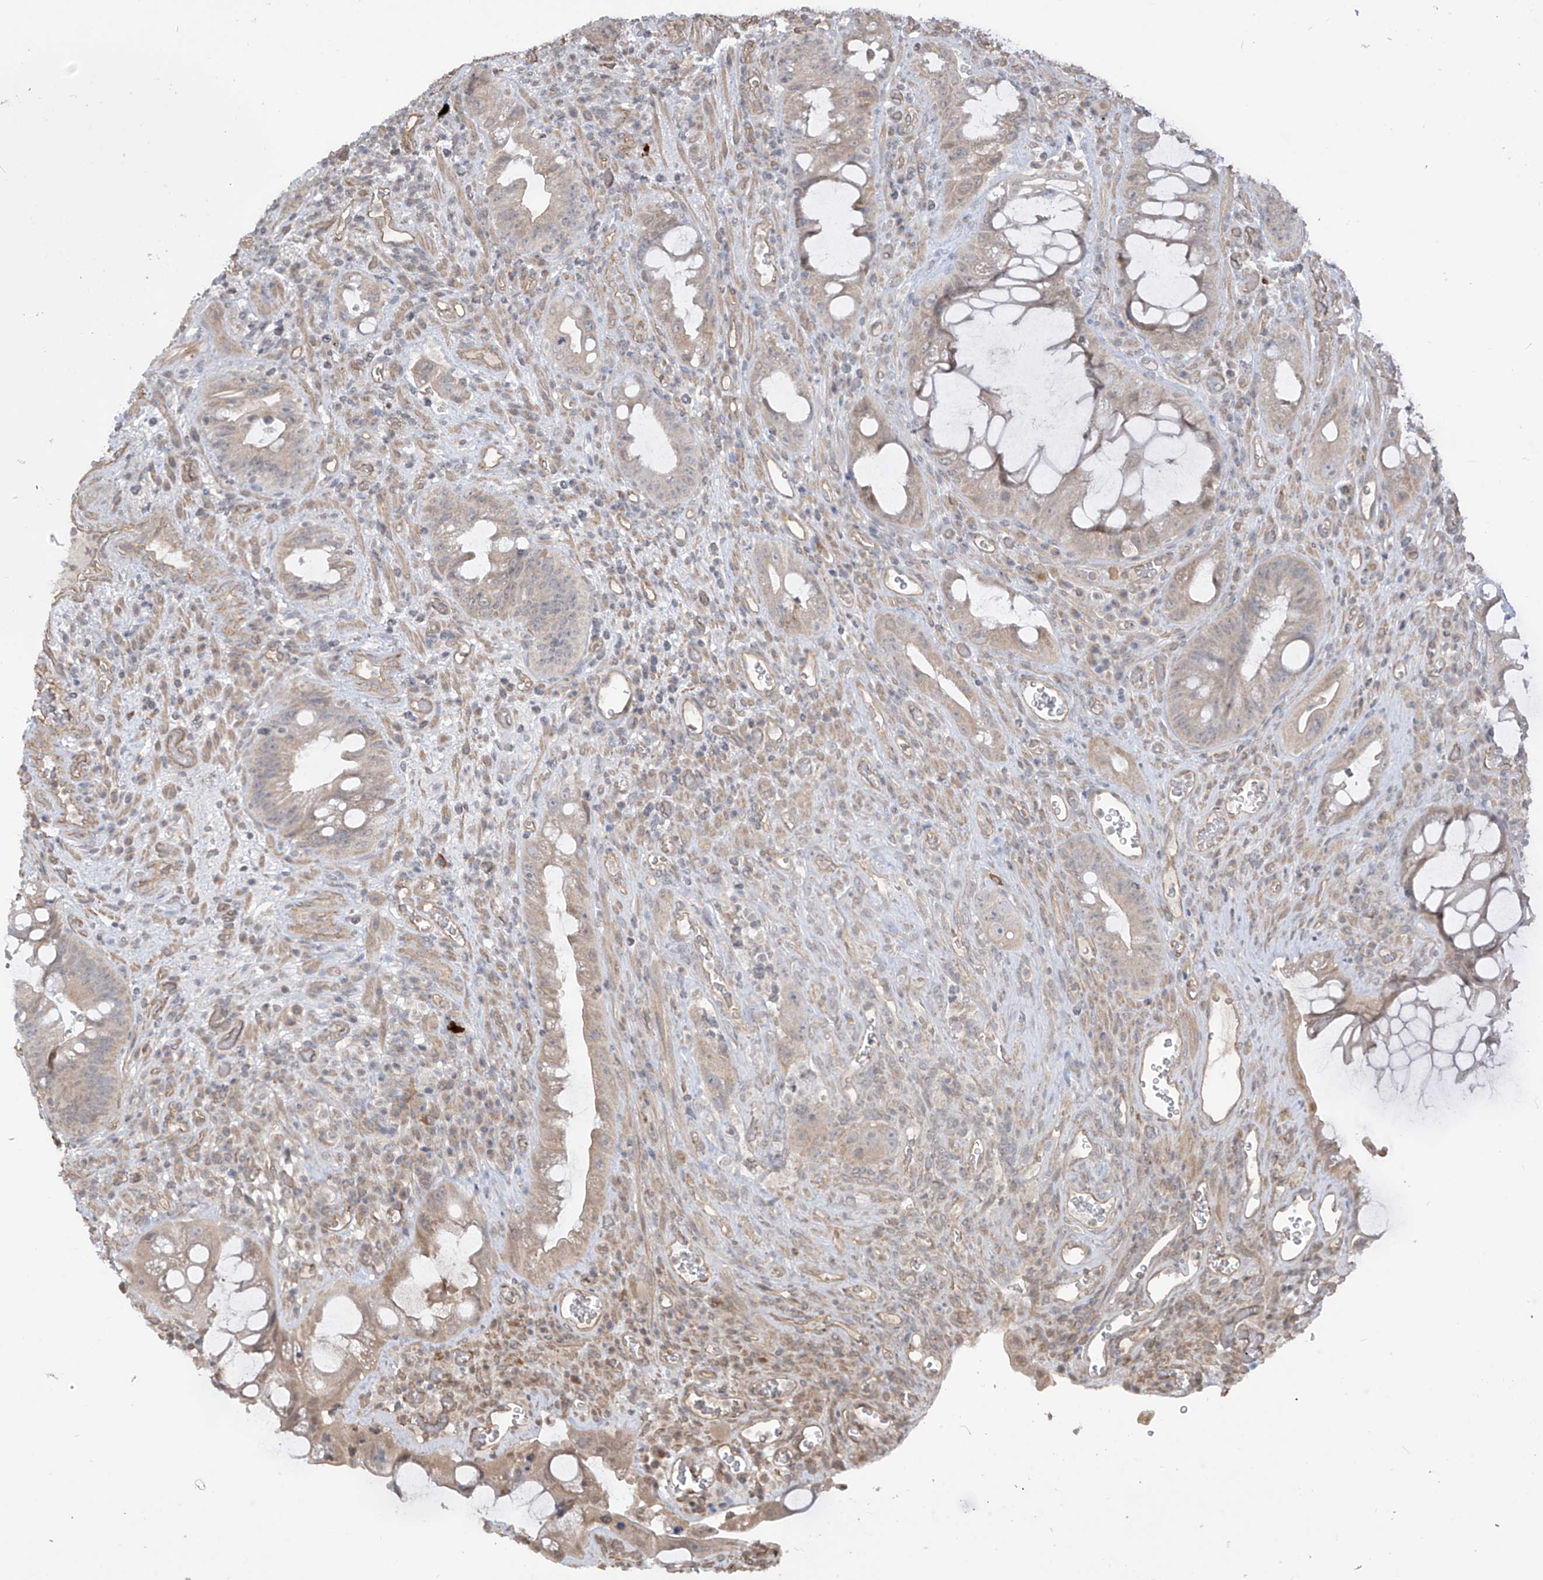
{"staining": {"intensity": "weak", "quantity": ">75%", "location": "cytoplasmic/membranous"}, "tissue": "colorectal cancer", "cell_type": "Tumor cells", "image_type": "cancer", "snomed": [{"axis": "morphology", "description": "Adenocarcinoma, NOS"}, {"axis": "topography", "description": "Rectum"}], "caption": "A high-resolution photomicrograph shows immunohistochemistry (IHC) staining of colorectal cancer, which demonstrates weak cytoplasmic/membranous positivity in approximately >75% of tumor cells.", "gene": "DGKQ", "patient": {"sex": "male", "age": 59}}